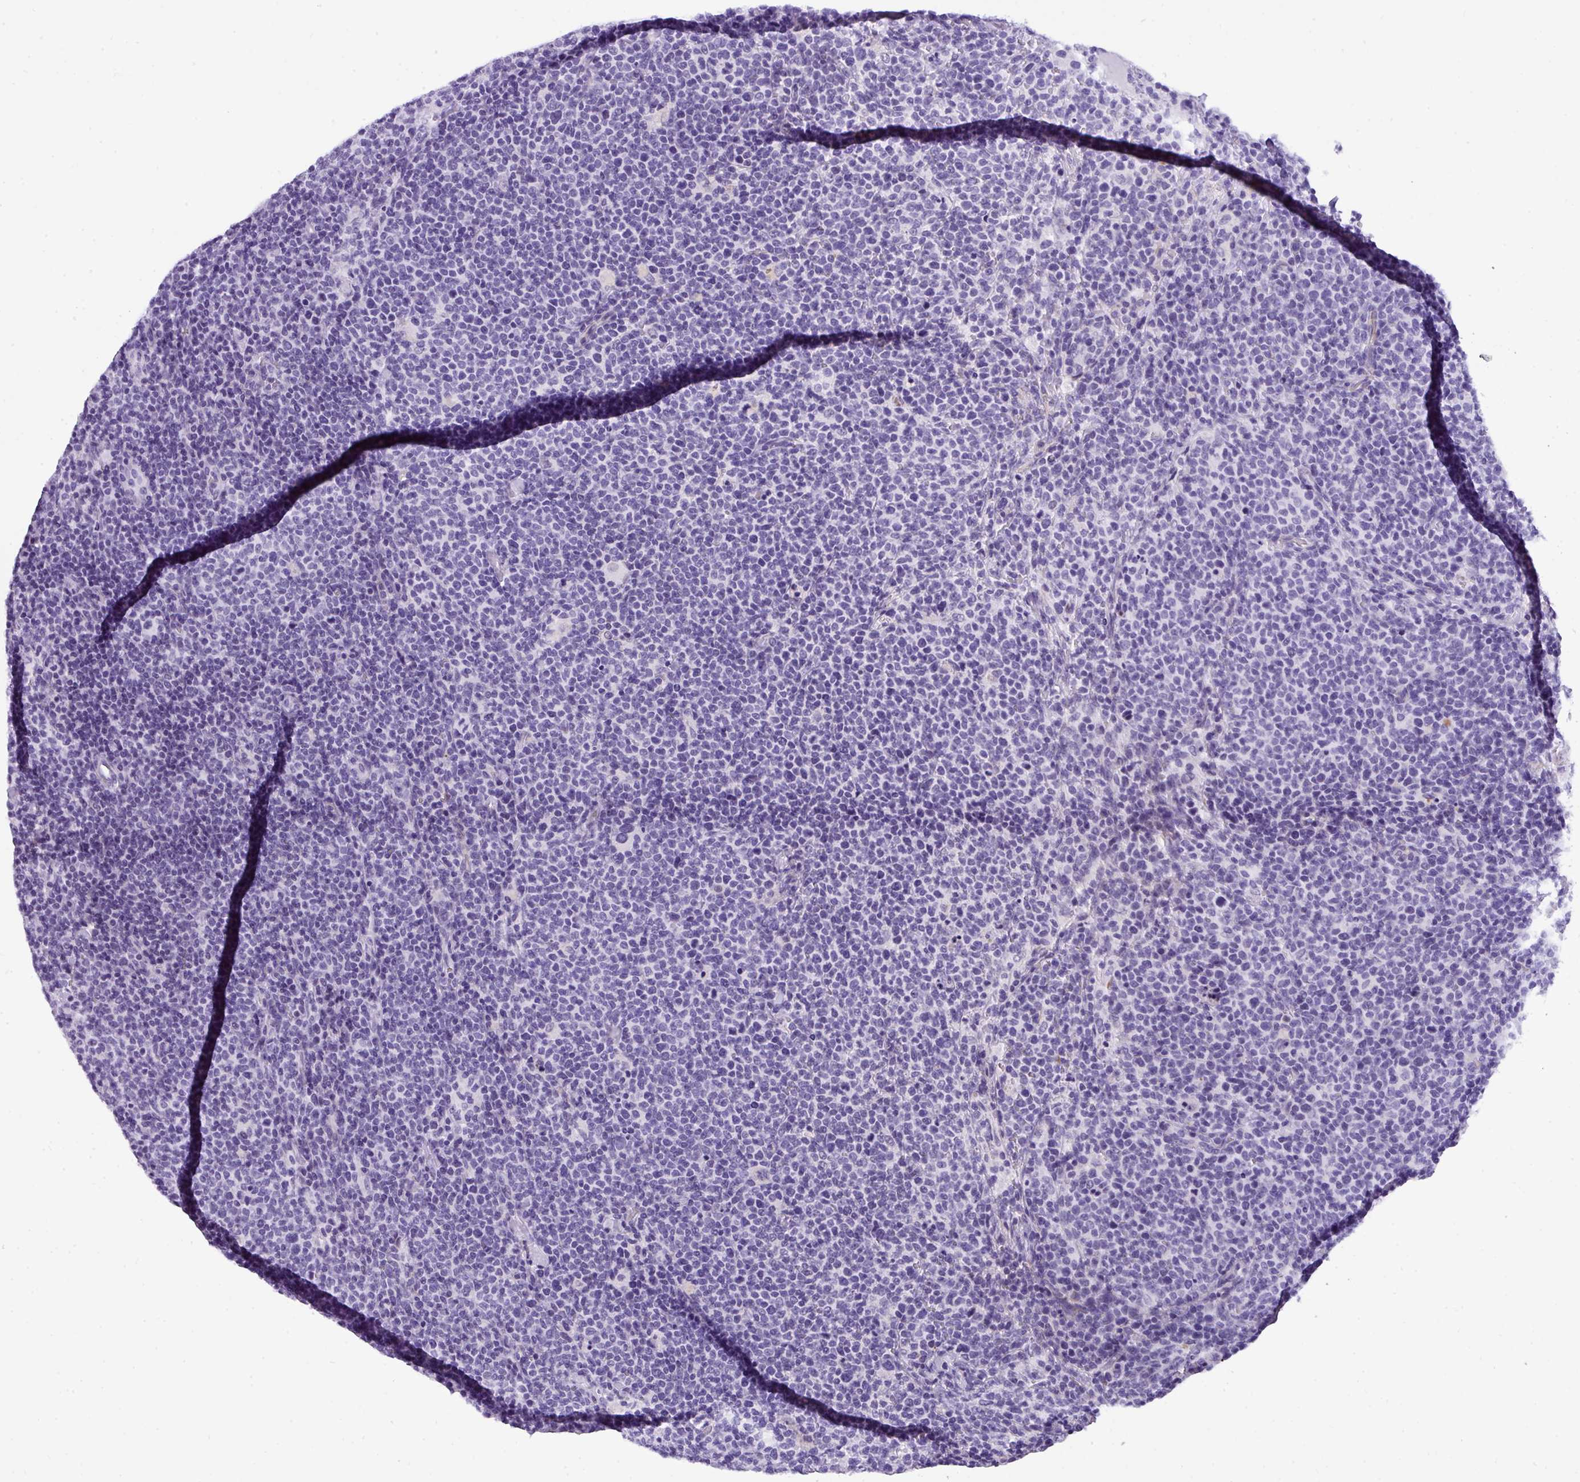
{"staining": {"intensity": "negative", "quantity": "none", "location": "none"}, "tissue": "lymphoma", "cell_type": "Tumor cells", "image_type": "cancer", "snomed": [{"axis": "morphology", "description": "Malignant lymphoma, non-Hodgkin's type, High grade"}, {"axis": "topography", "description": "Lymph node"}], "caption": "Malignant lymphoma, non-Hodgkin's type (high-grade) stained for a protein using IHC exhibits no expression tumor cells.", "gene": "MUC21", "patient": {"sex": "male", "age": 61}}